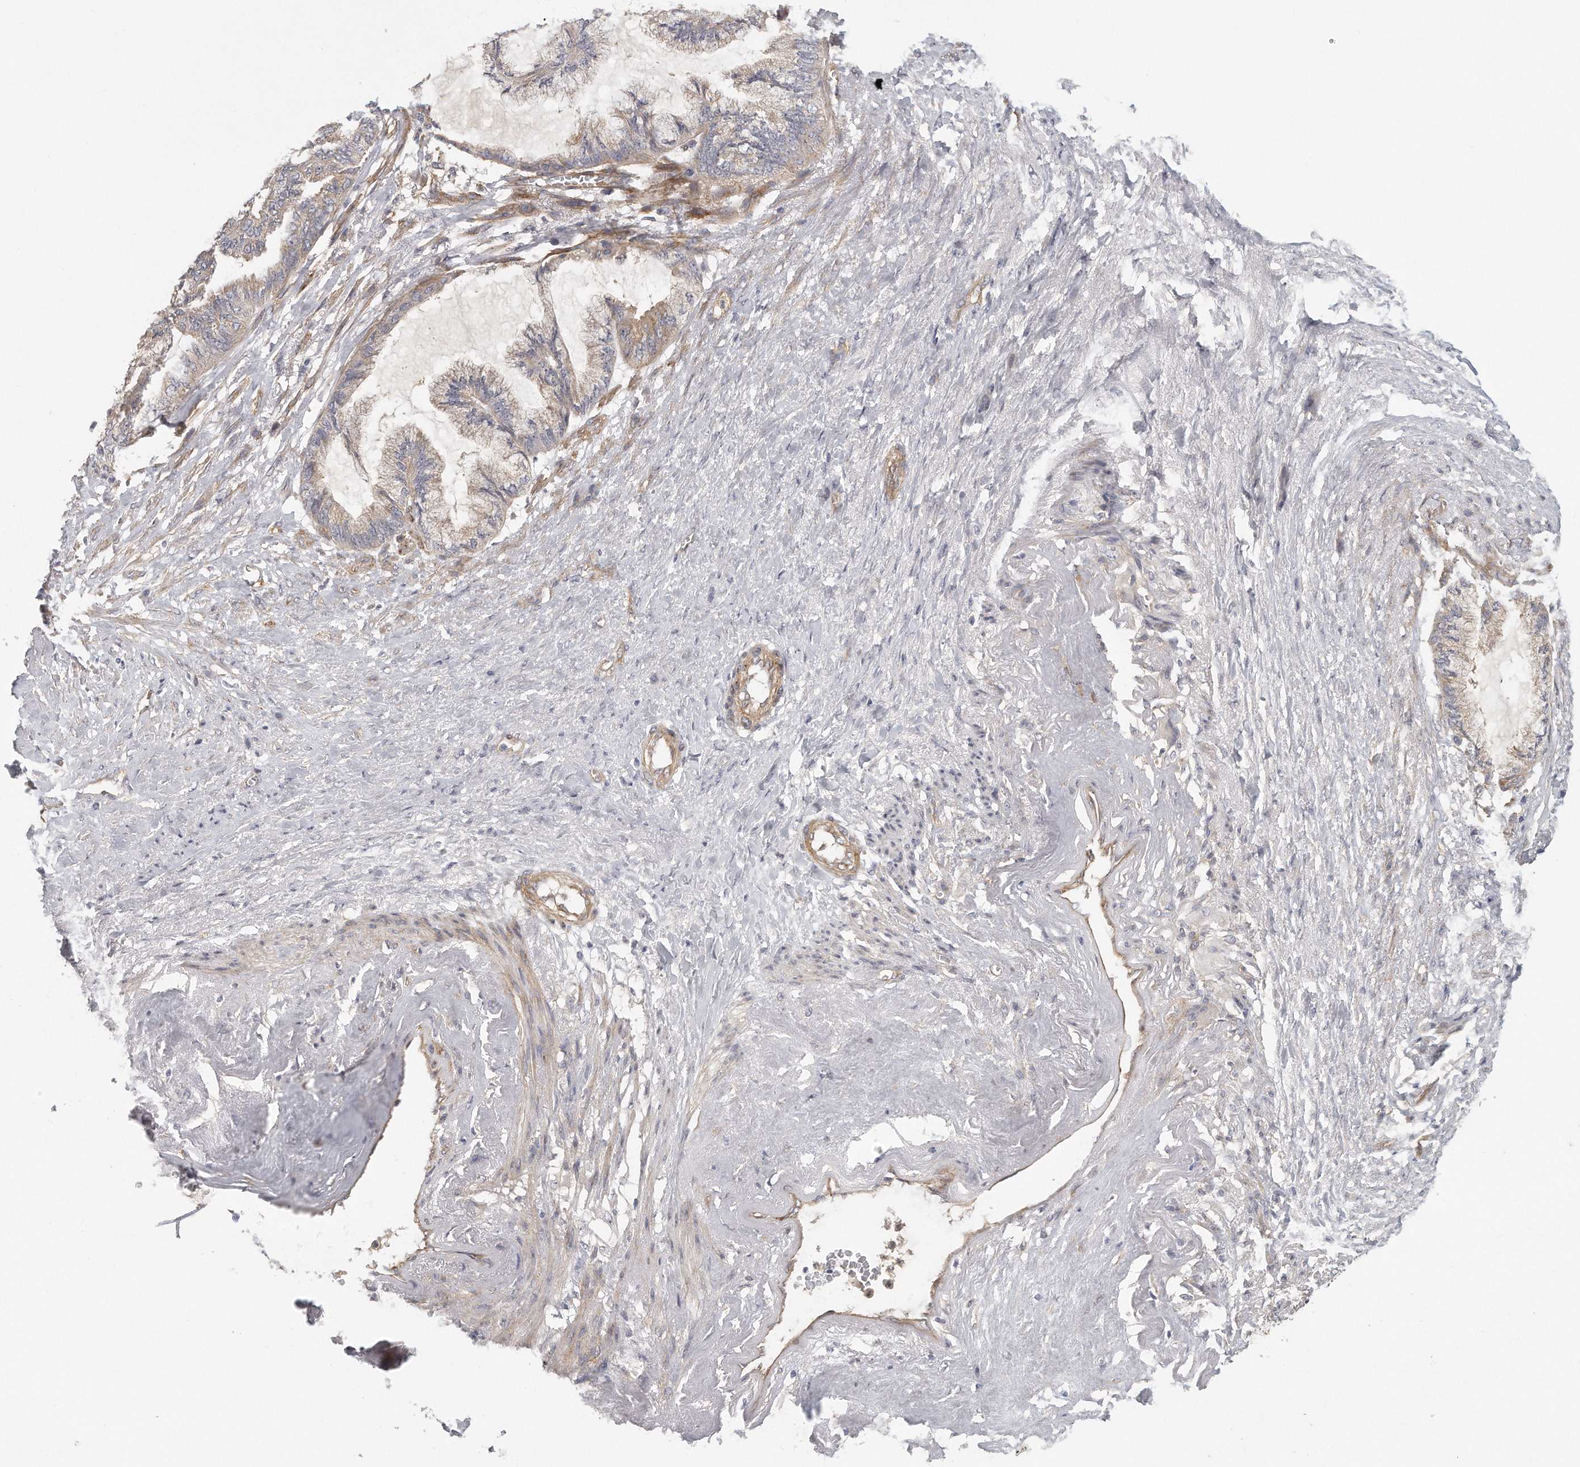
{"staining": {"intensity": "moderate", "quantity": ">75%", "location": "cytoplasmic/membranous"}, "tissue": "endometrial cancer", "cell_type": "Tumor cells", "image_type": "cancer", "snomed": [{"axis": "morphology", "description": "Adenocarcinoma, NOS"}, {"axis": "topography", "description": "Endometrium"}], "caption": "Adenocarcinoma (endometrial) stained for a protein (brown) reveals moderate cytoplasmic/membranous positive expression in approximately >75% of tumor cells.", "gene": "MTERF4", "patient": {"sex": "female", "age": 86}}